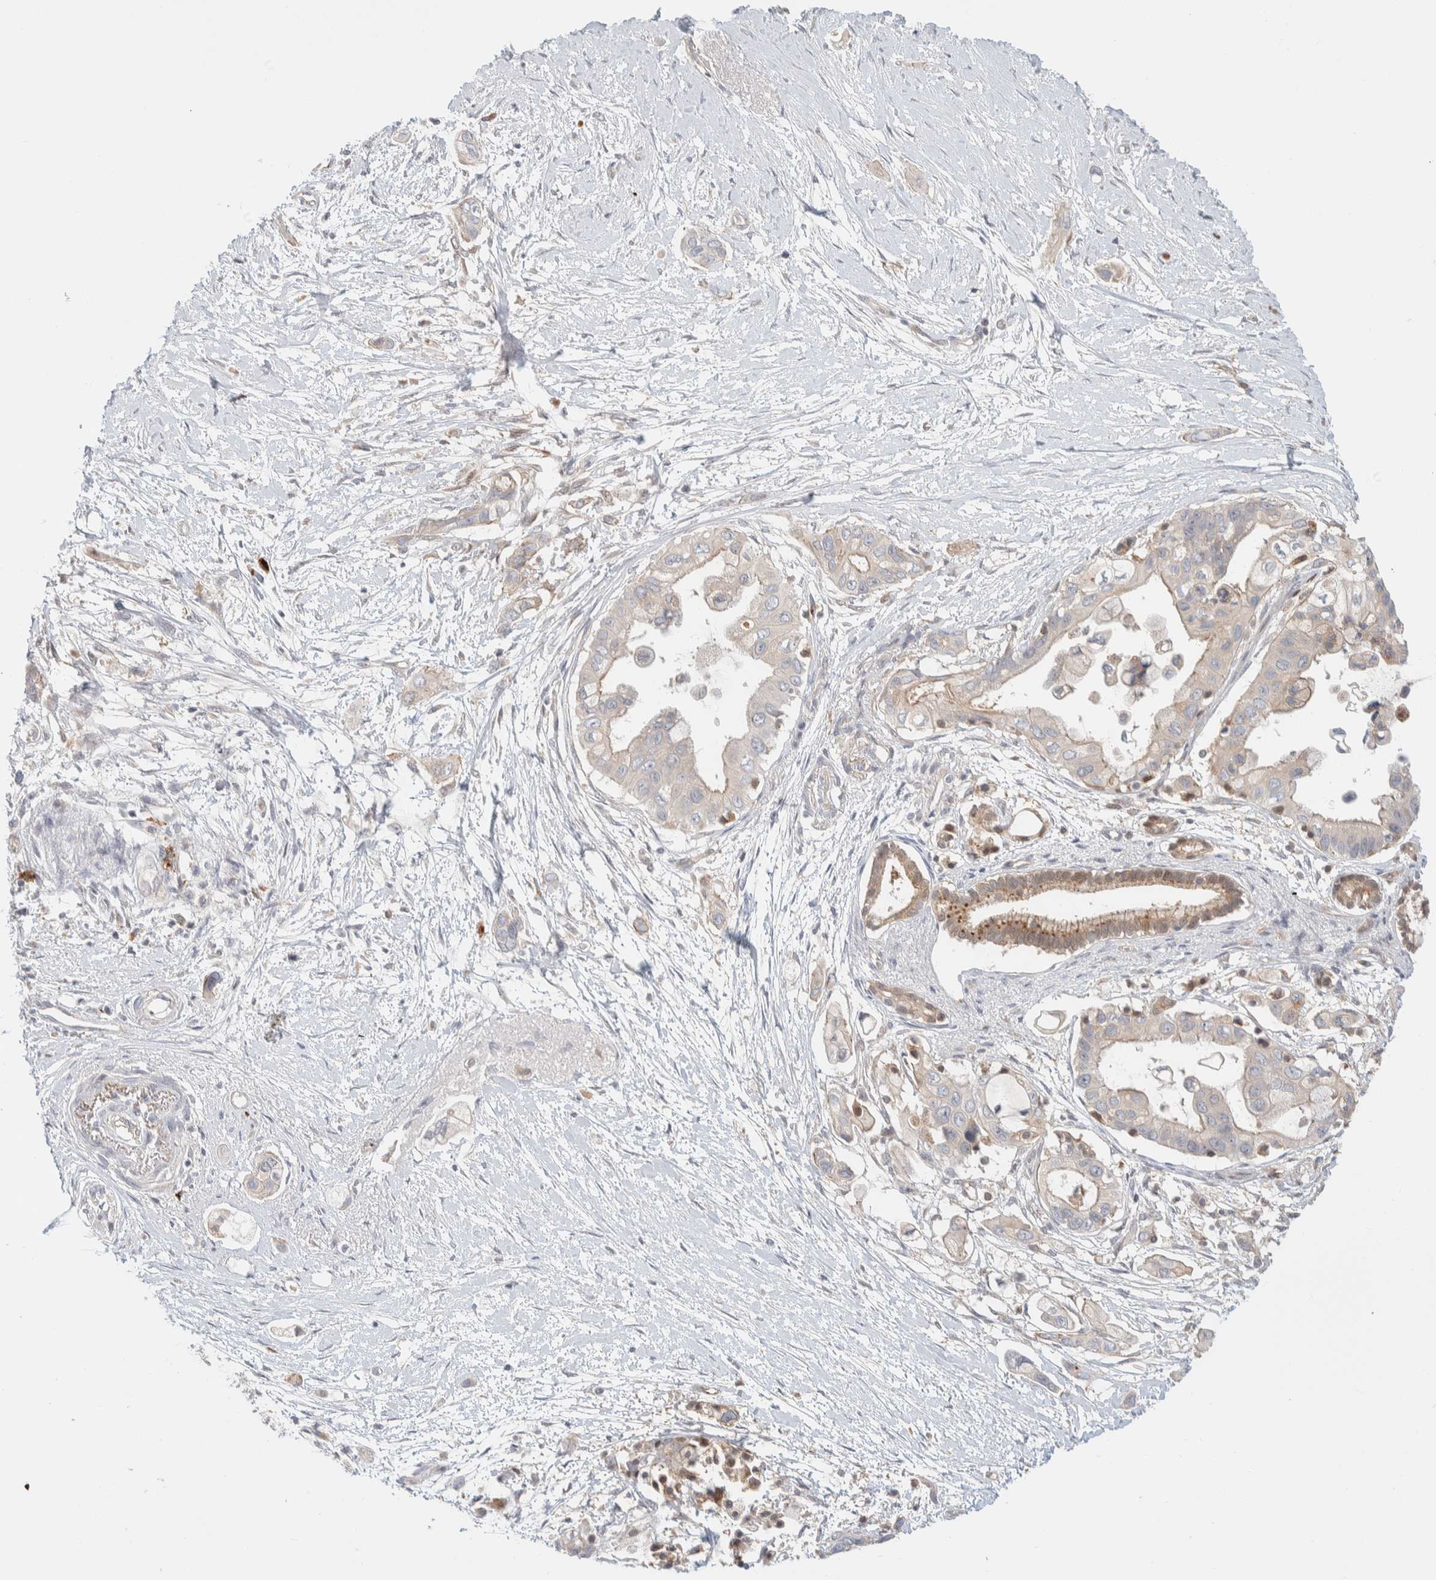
{"staining": {"intensity": "negative", "quantity": "none", "location": "none"}, "tissue": "pancreatic cancer", "cell_type": "Tumor cells", "image_type": "cancer", "snomed": [{"axis": "morphology", "description": "Adenocarcinoma, NOS"}, {"axis": "topography", "description": "Pancreas"}], "caption": "This is a photomicrograph of immunohistochemistry staining of pancreatic cancer (adenocarcinoma), which shows no expression in tumor cells. The staining is performed using DAB (3,3'-diaminobenzidine) brown chromogen with nuclei counter-stained in using hematoxylin.", "gene": "GCLM", "patient": {"sex": "male", "age": 59}}